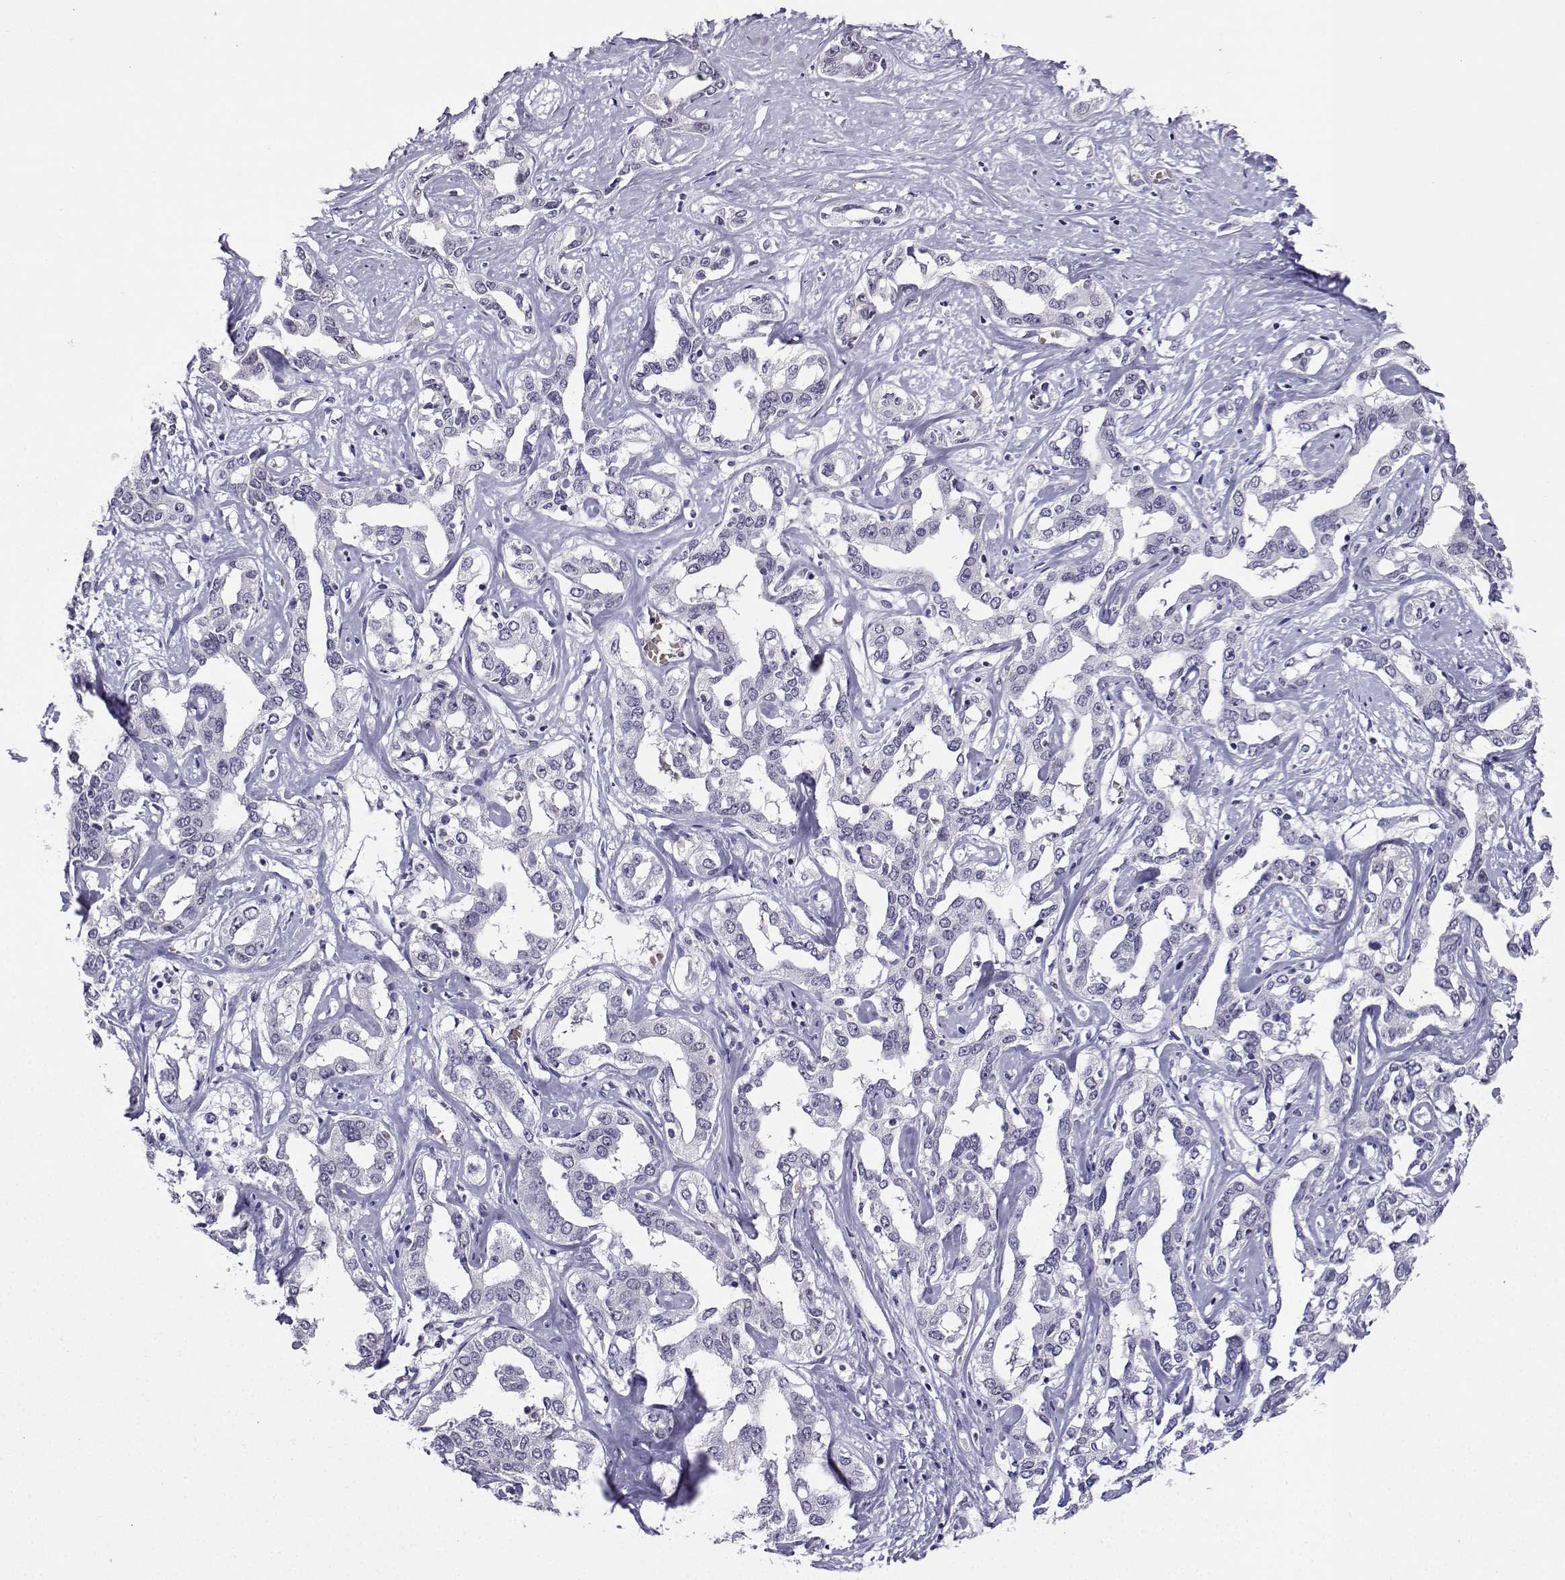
{"staining": {"intensity": "negative", "quantity": "none", "location": "none"}, "tissue": "liver cancer", "cell_type": "Tumor cells", "image_type": "cancer", "snomed": [{"axis": "morphology", "description": "Cholangiocarcinoma"}, {"axis": "topography", "description": "Liver"}], "caption": "Liver cholangiocarcinoma was stained to show a protein in brown. There is no significant staining in tumor cells. (Stains: DAB immunohistochemistry with hematoxylin counter stain, Microscopy: brightfield microscopy at high magnification).", "gene": "LRFN2", "patient": {"sex": "male", "age": 59}}